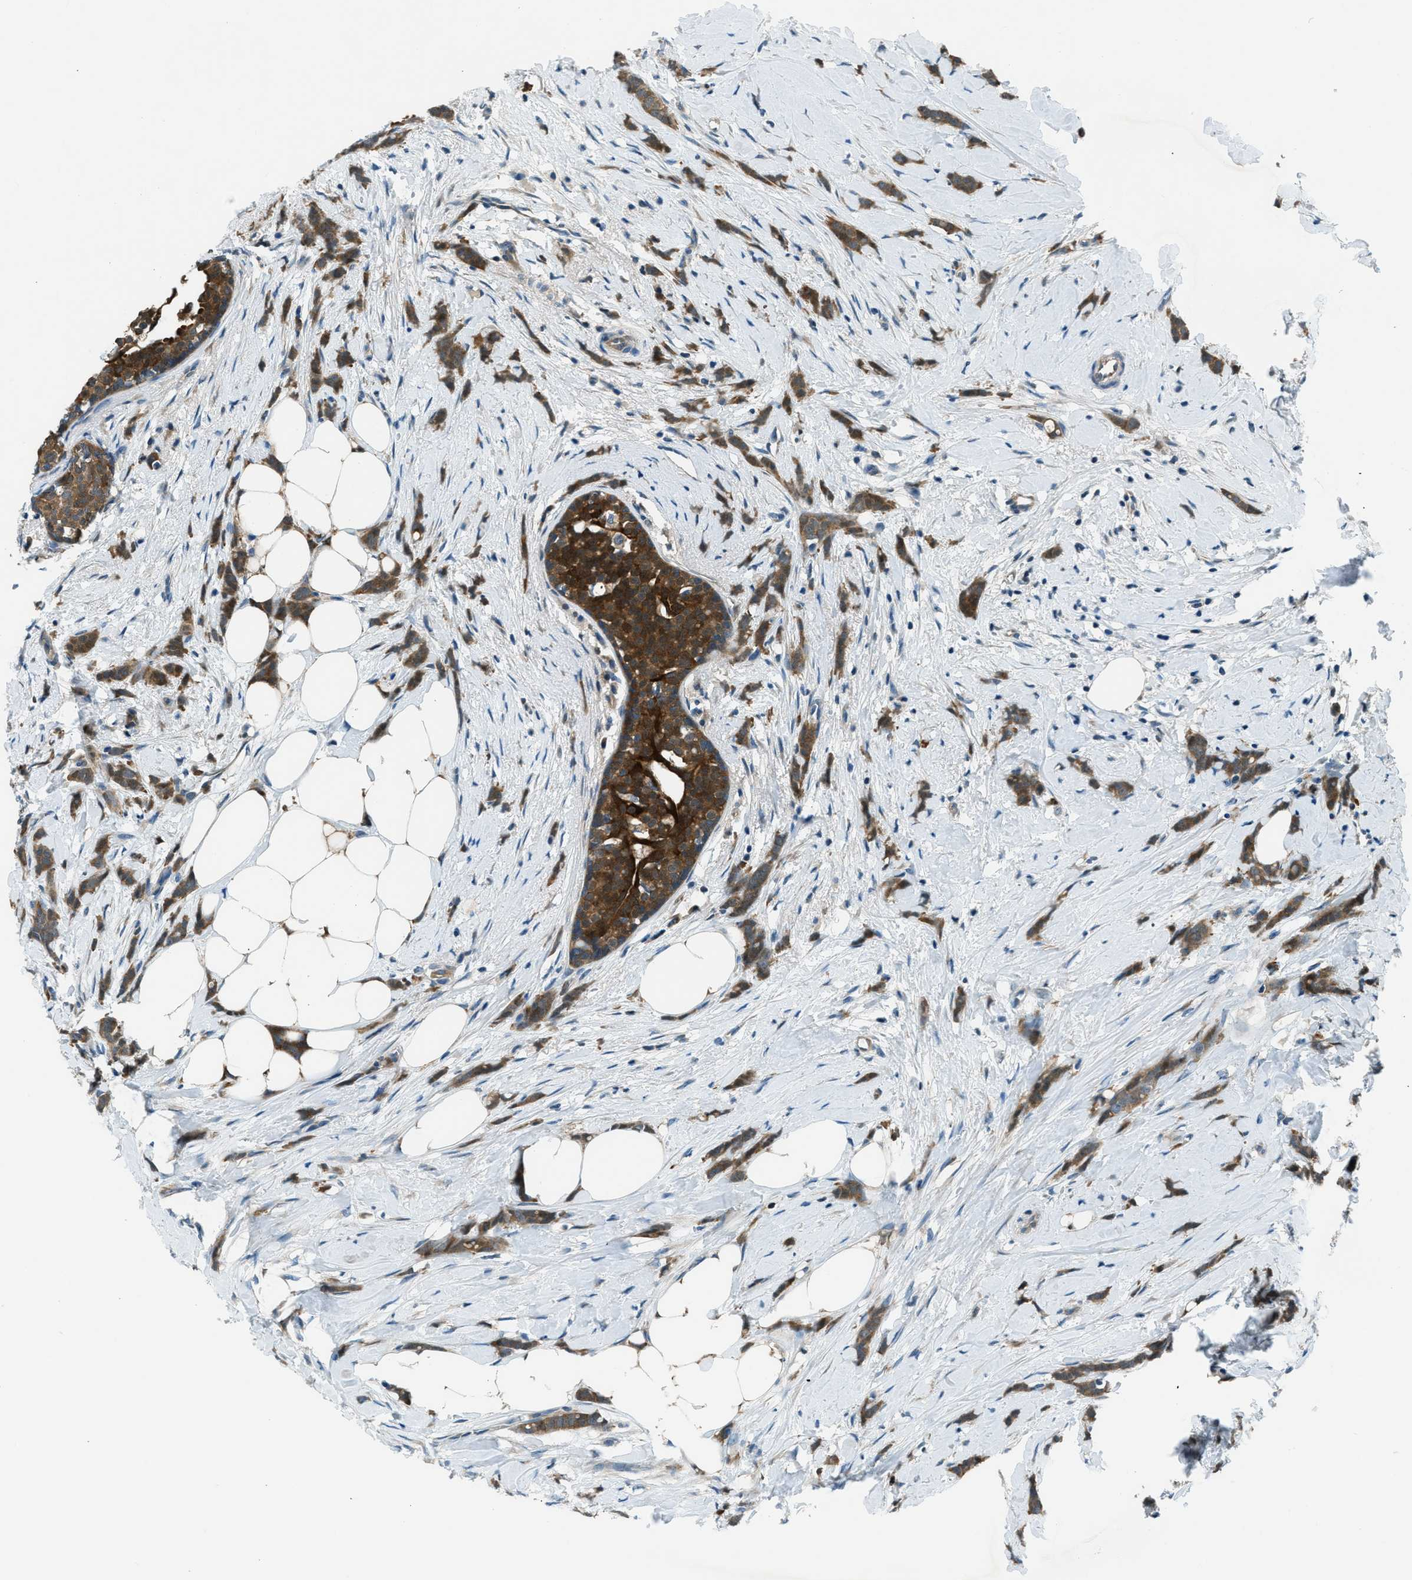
{"staining": {"intensity": "strong", "quantity": ">75%", "location": "cytoplasmic/membranous"}, "tissue": "breast cancer", "cell_type": "Tumor cells", "image_type": "cancer", "snomed": [{"axis": "morphology", "description": "Lobular carcinoma, in situ"}, {"axis": "morphology", "description": "Lobular carcinoma"}, {"axis": "topography", "description": "Breast"}], "caption": "IHC (DAB) staining of breast lobular carcinoma in situ shows strong cytoplasmic/membranous protein expression in about >75% of tumor cells.", "gene": "HEBP2", "patient": {"sex": "female", "age": 41}}